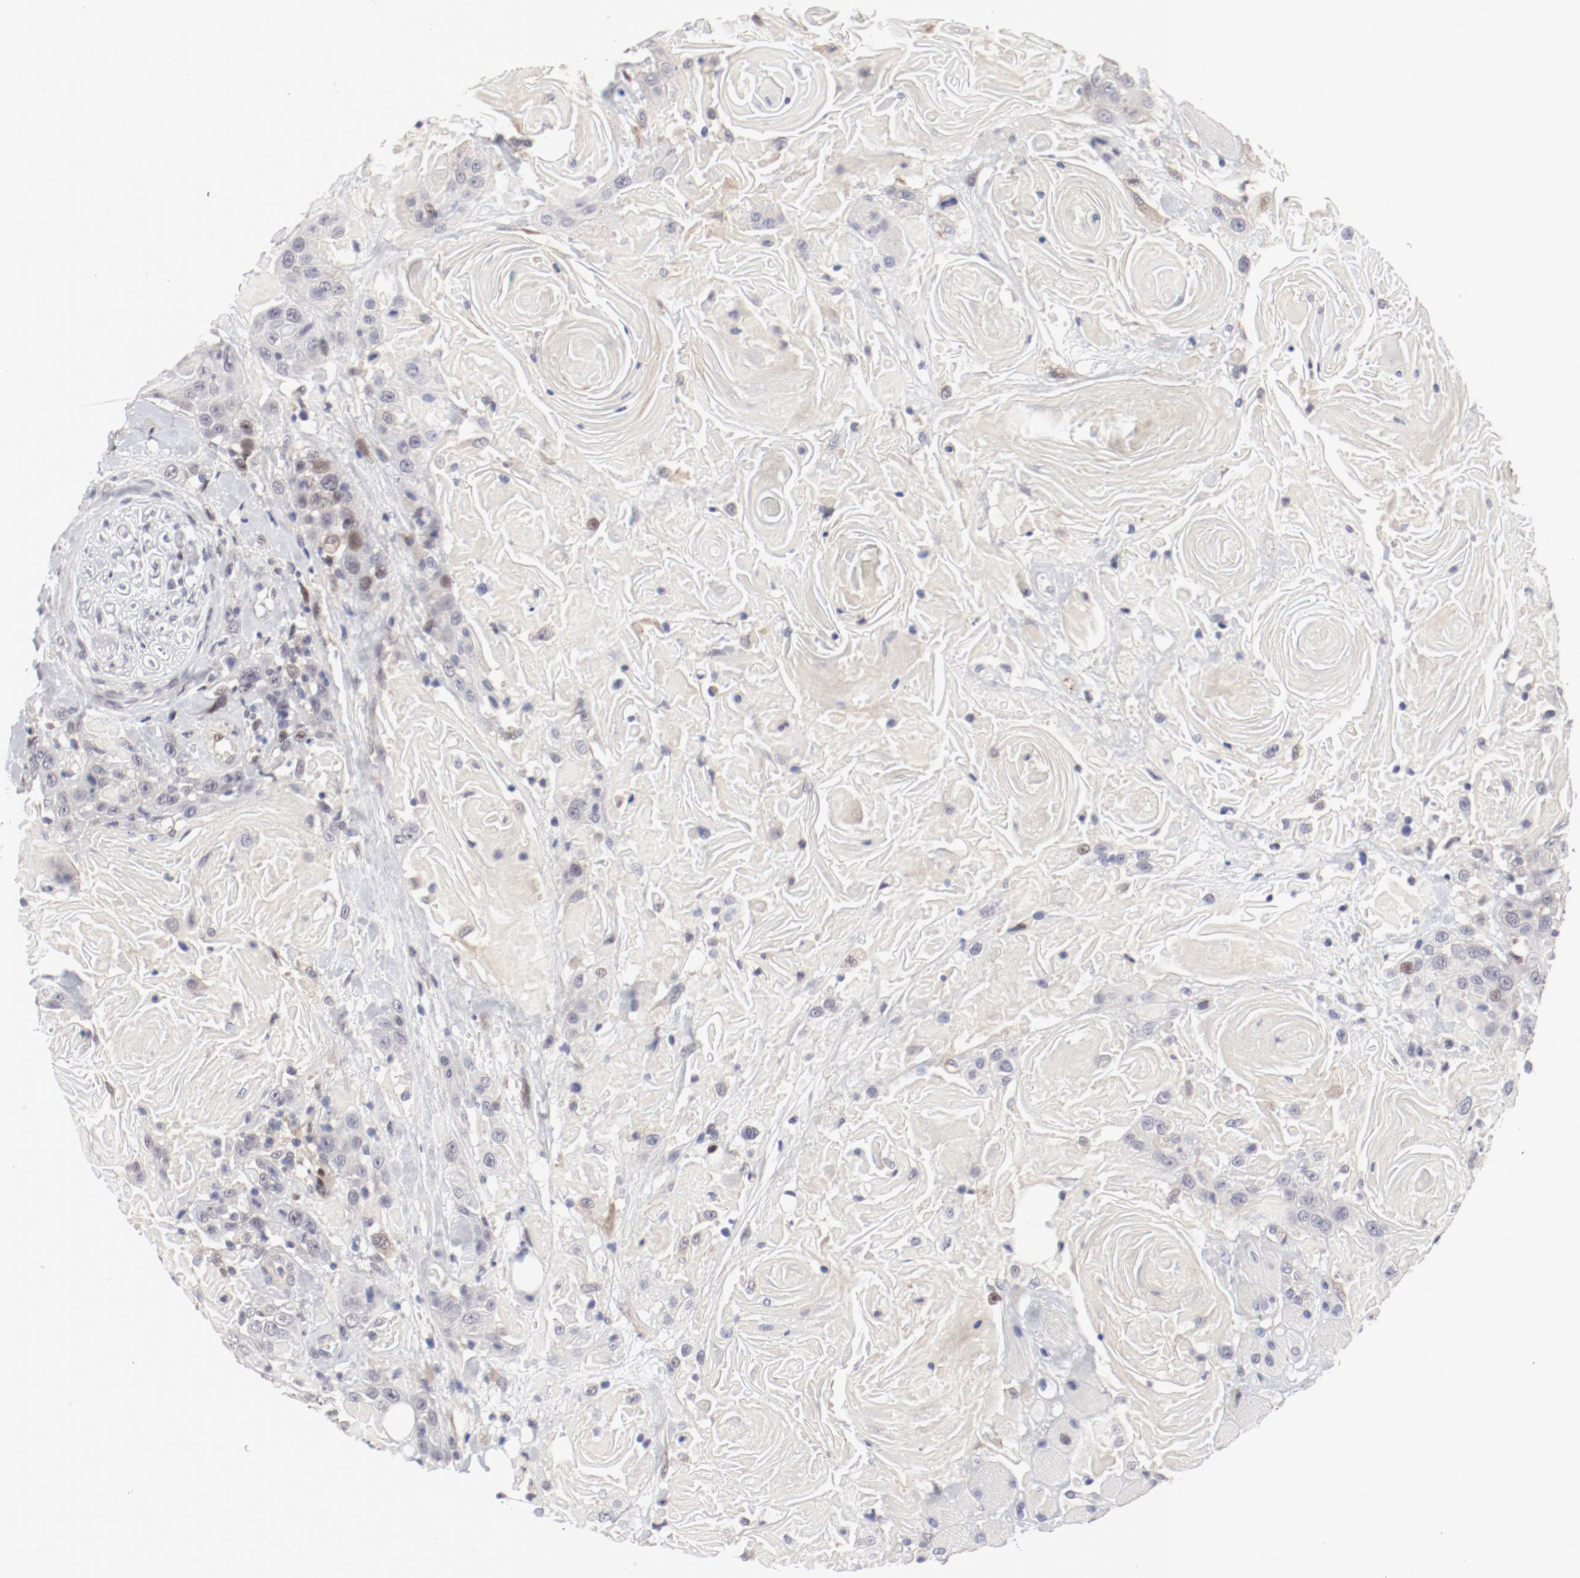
{"staining": {"intensity": "negative", "quantity": "none", "location": "none"}, "tissue": "head and neck cancer", "cell_type": "Tumor cells", "image_type": "cancer", "snomed": [{"axis": "morphology", "description": "Squamous cell carcinoma, NOS"}, {"axis": "topography", "description": "Head-Neck"}], "caption": "An image of head and neck squamous cell carcinoma stained for a protein demonstrates no brown staining in tumor cells.", "gene": "FSCB", "patient": {"sex": "female", "age": 84}}